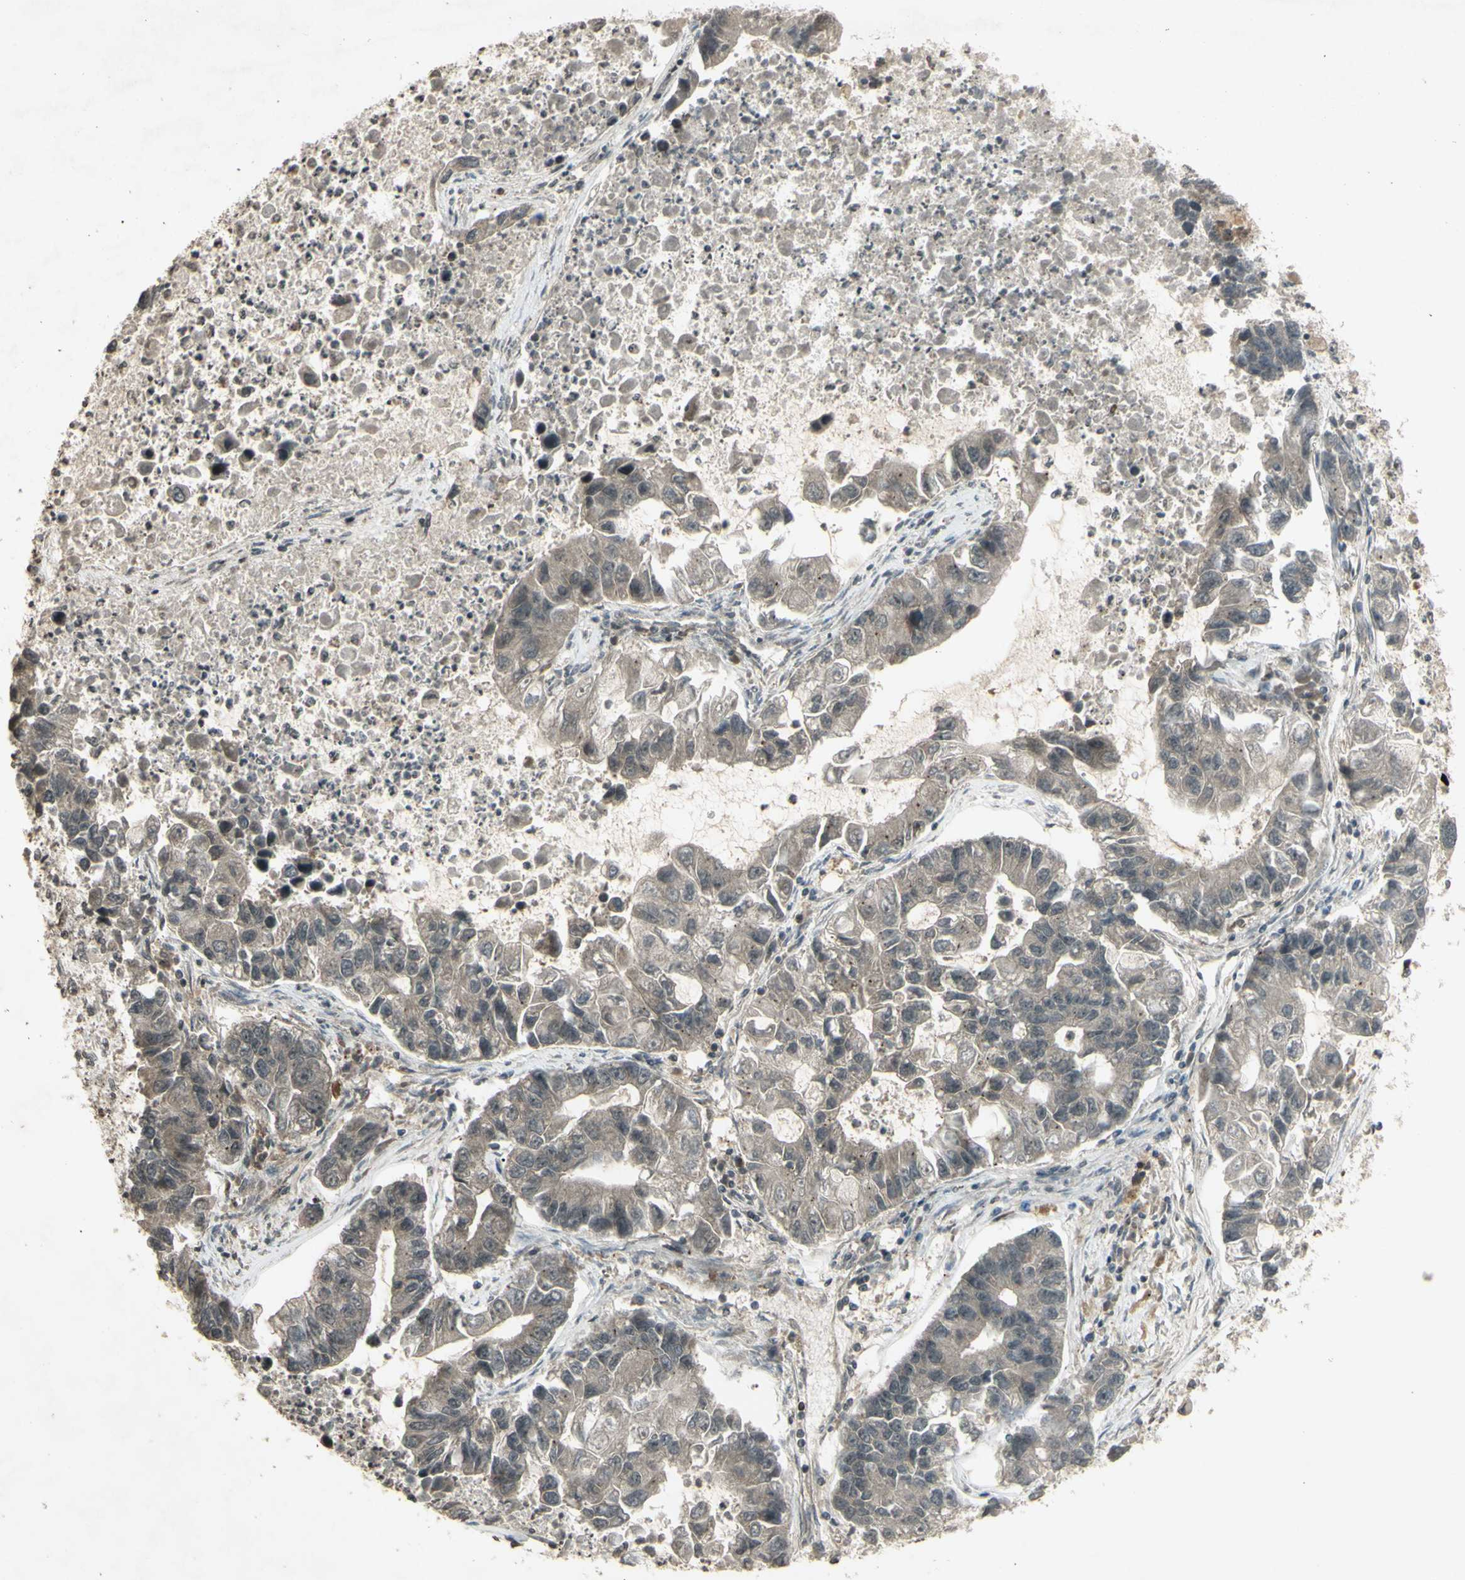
{"staining": {"intensity": "weak", "quantity": "25%-75%", "location": "cytoplasmic/membranous"}, "tissue": "lung cancer", "cell_type": "Tumor cells", "image_type": "cancer", "snomed": [{"axis": "morphology", "description": "Adenocarcinoma, NOS"}, {"axis": "topography", "description": "Lung"}], "caption": "Brown immunohistochemical staining in human lung adenocarcinoma exhibits weak cytoplasmic/membranous expression in approximately 25%-75% of tumor cells.", "gene": "BLNK", "patient": {"sex": "female", "age": 51}}